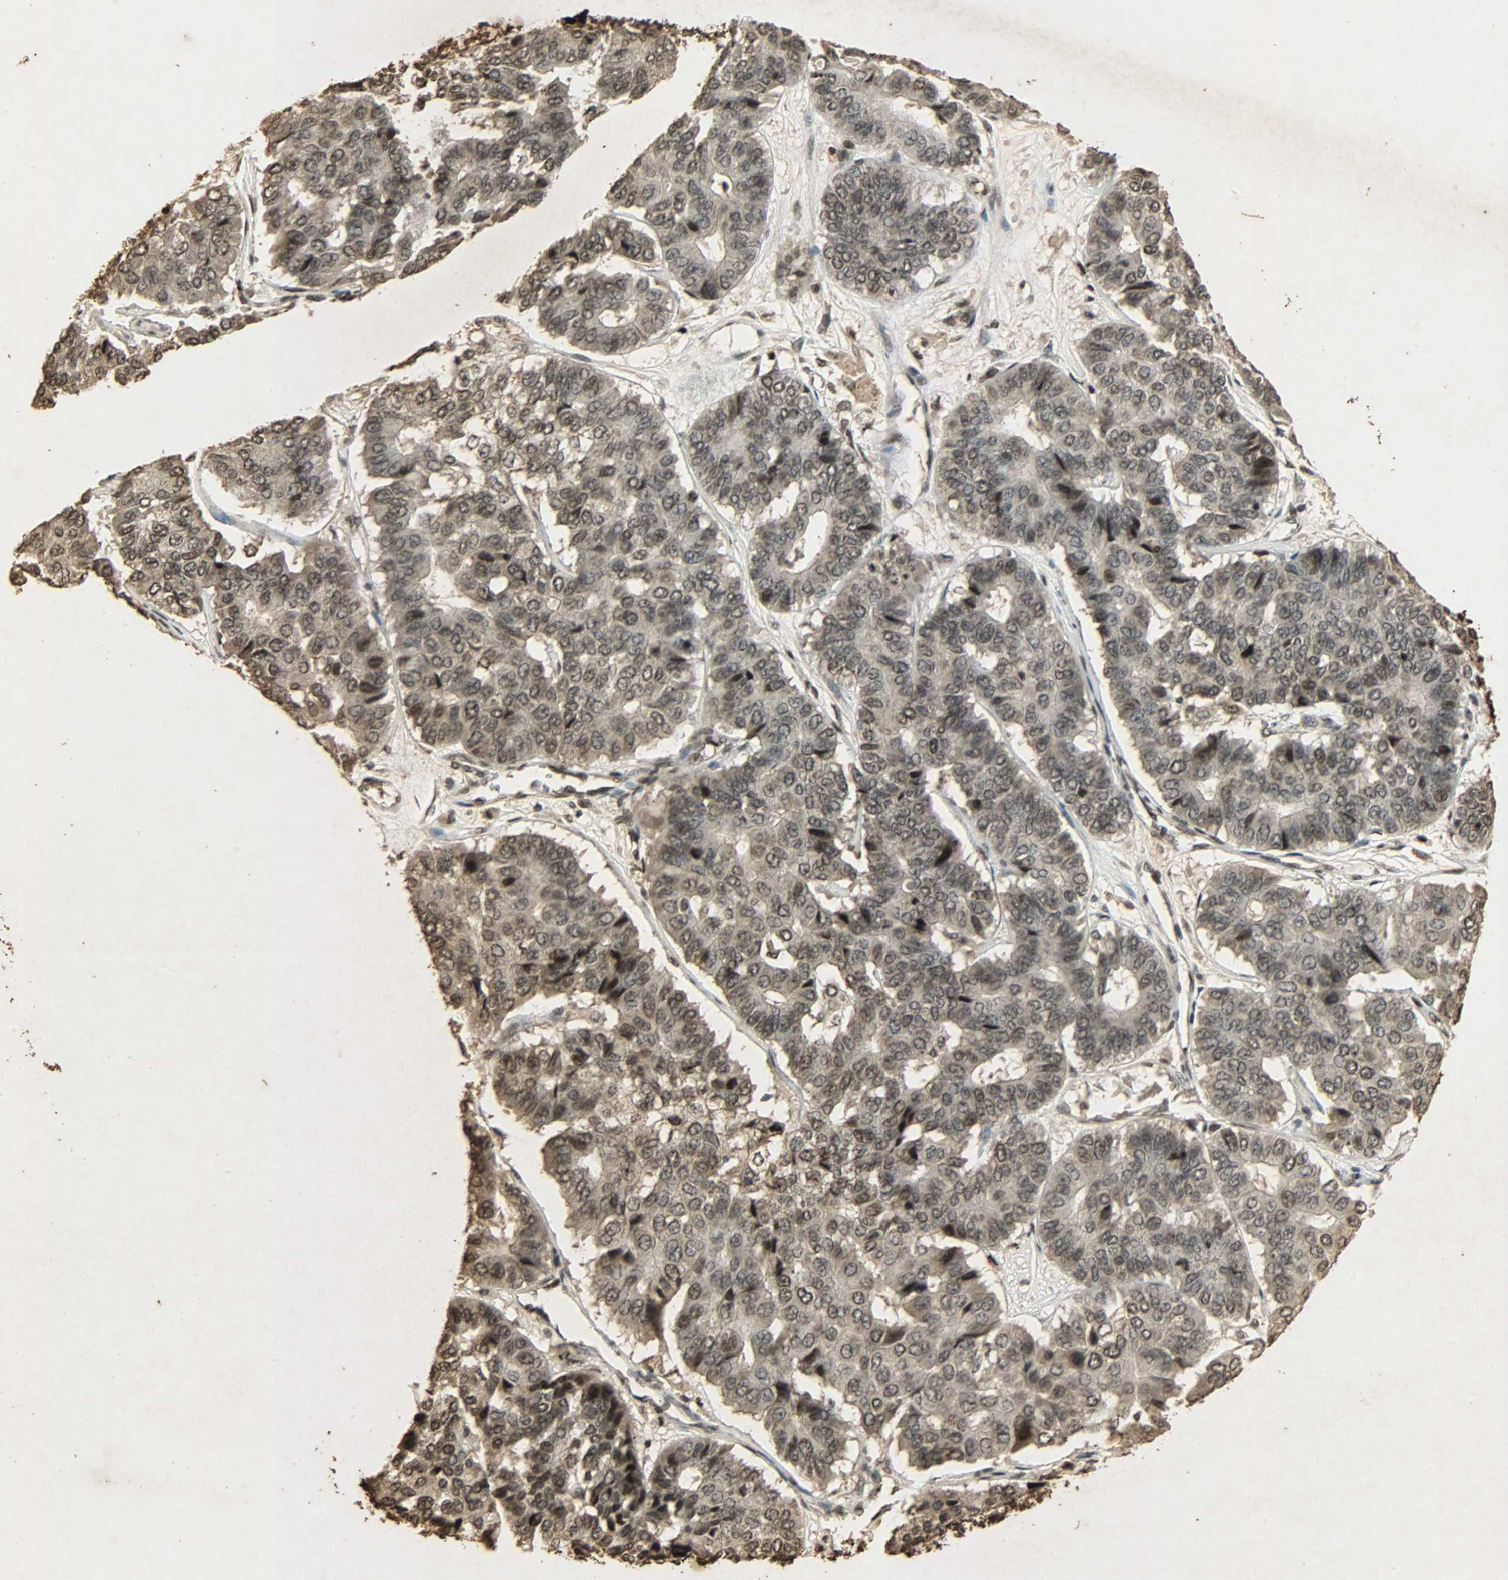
{"staining": {"intensity": "strong", "quantity": ">75%", "location": "cytoplasmic/membranous,nuclear"}, "tissue": "pancreatic cancer", "cell_type": "Tumor cells", "image_type": "cancer", "snomed": [{"axis": "morphology", "description": "Adenocarcinoma, NOS"}, {"axis": "topography", "description": "Pancreas"}], "caption": "Pancreatic cancer (adenocarcinoma) tissue displays strong cytoplasmic/membranous and nuclear expression in approximately >75% of tumor cells", "gene": "PPP3R1", "patient": {"sex": "male", "age": 50}}